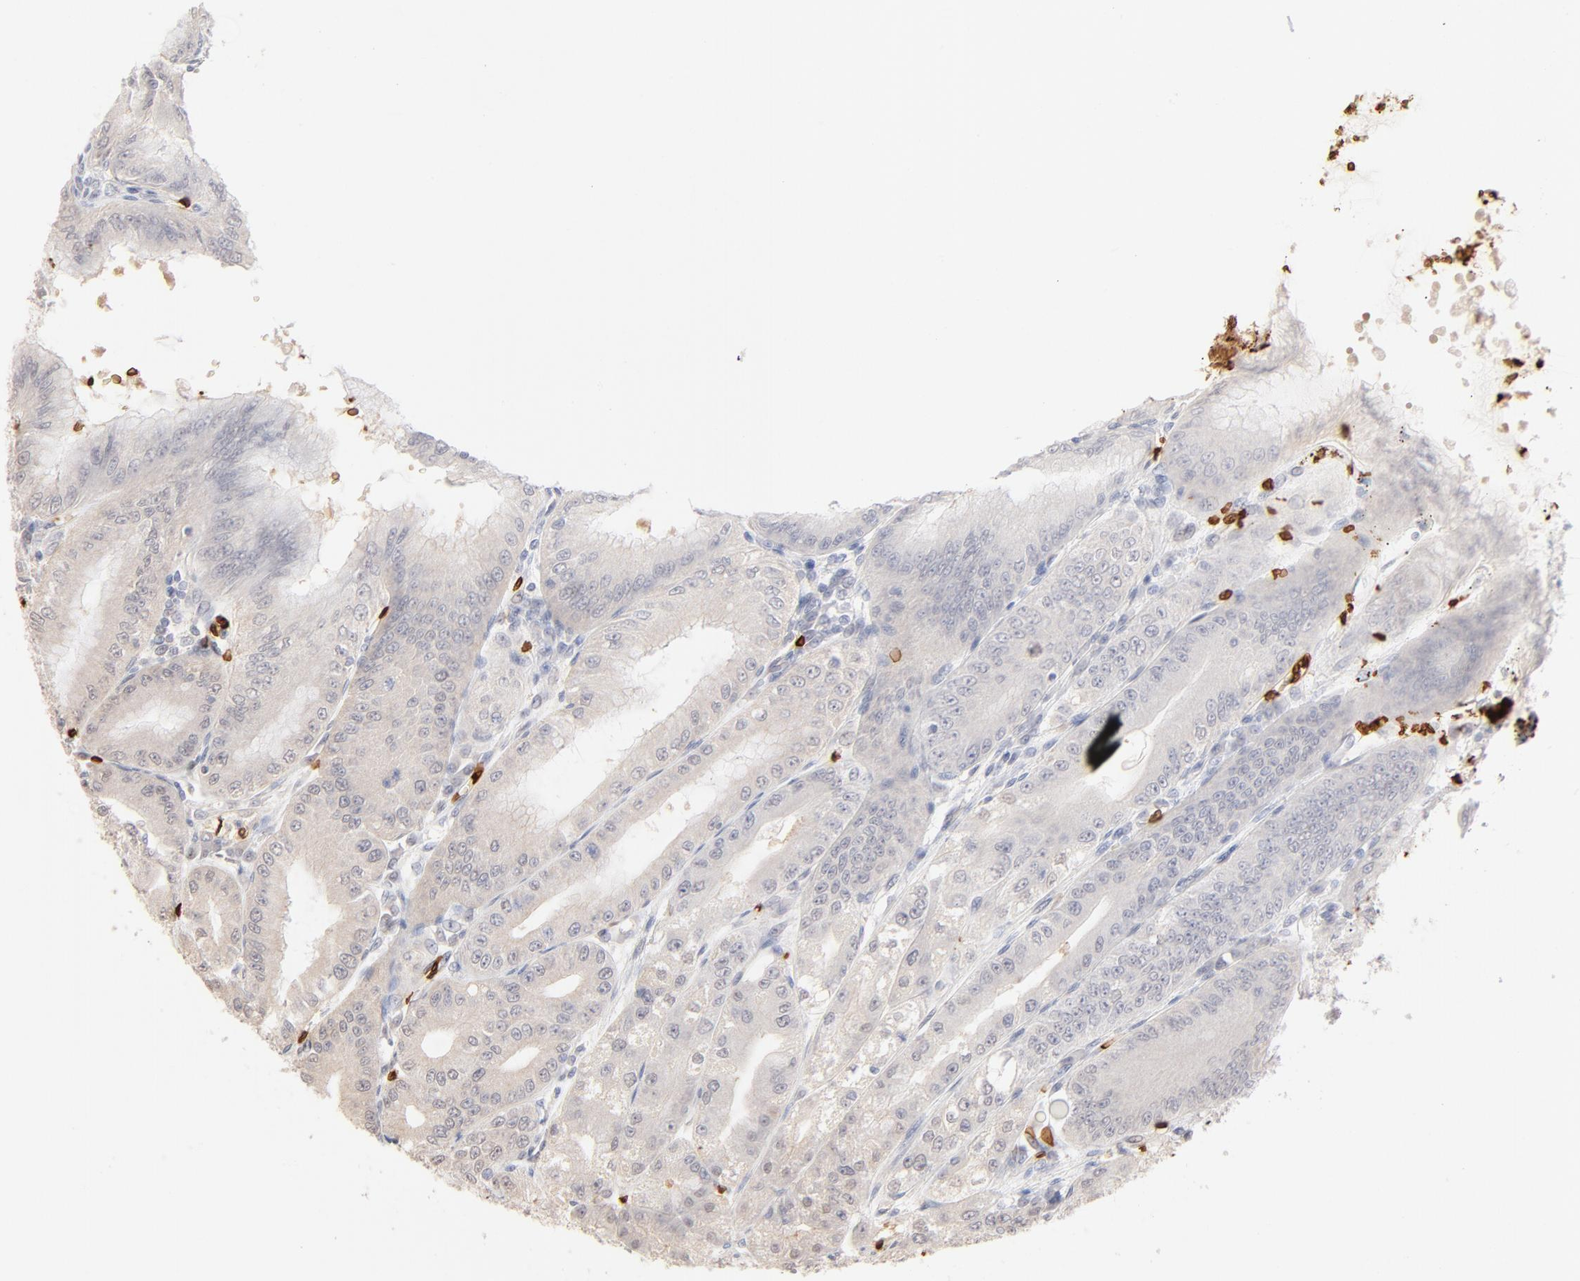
{"staining": {"intensity": "negative", "quantity": "none", "location": "none"}, "tissue": "stomach", "cell_type": "Glandular cells", "image_type": "normal", "snomed": [{"axis": "morphology", "description": "Normal tissue, NOS"}, {"axis": "topography", "description": "Stomach, lower"}], "caption": "DAB (3,3'-diaminobenzidine) immunohistochemical staining of benign human stomach displays no significant expression in glandular cells. The staining was performed using DAB (3,3'-diaminobenzidine) to visualize the protein expression in brown, while the nuclei were stained in blue with hematoxylin (Magnification: 20x).", "gene": "SPTB", "patient": {"sex": "male", "age": 71}}